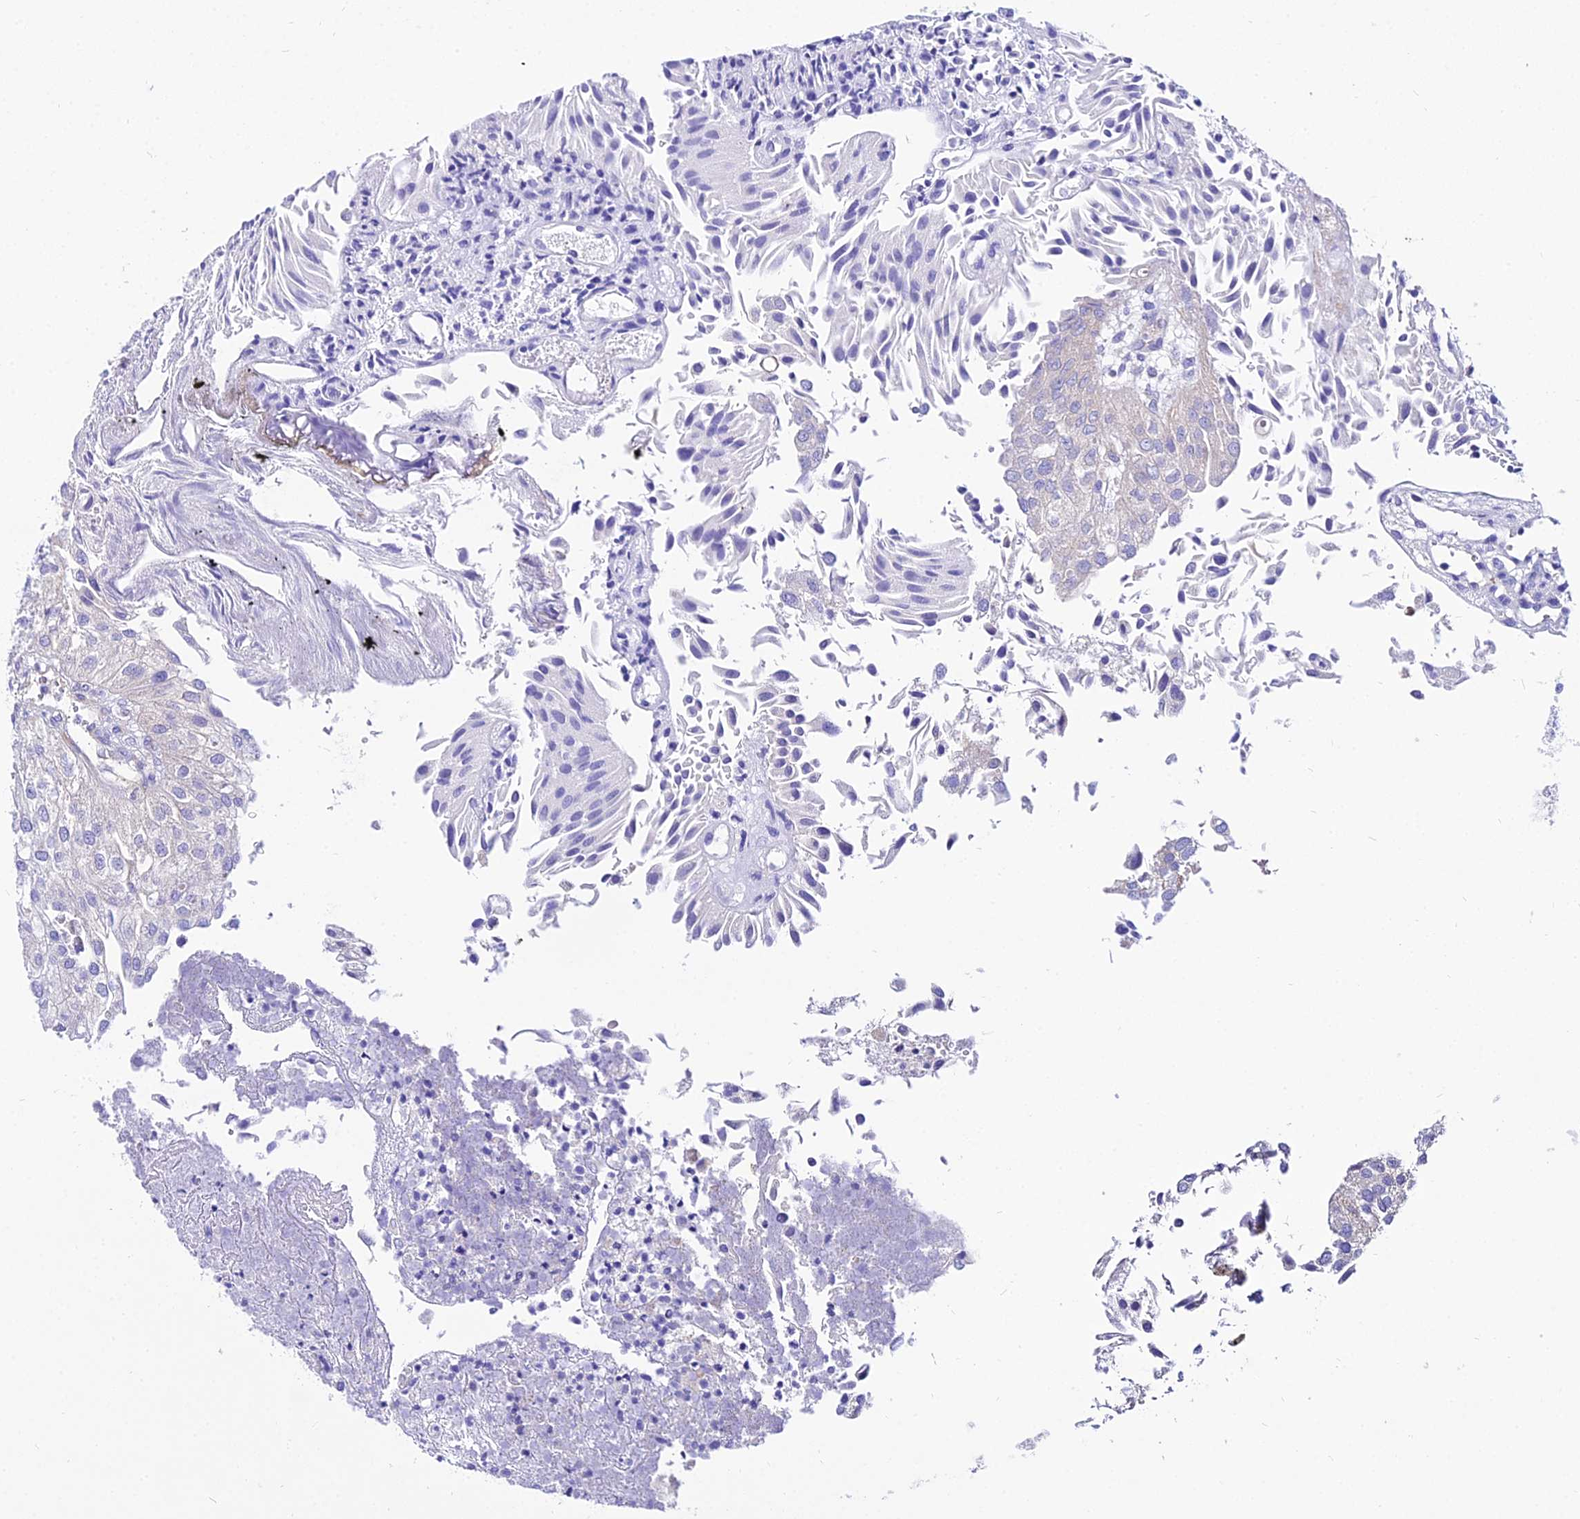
{"staining": {"intensity": "negative", "quantity": "none", "location": "none"}, "tissue": "urothelial cancer", "cell_type": "Tumor cells", "image_type": "cancer", "snomed": [{"axis": "morphology", "description": "Urothelial carcinoma, Low grade"}, {"axis": "topography", "description": "Urinary bladder"}], "caption": "Photomicrograph shows no protein expression in tumor cells of urothelial carcinoma (low-grade) tissue.", "gene": "TUBA3D", "patient": {"sex": "female", "age": 89}}